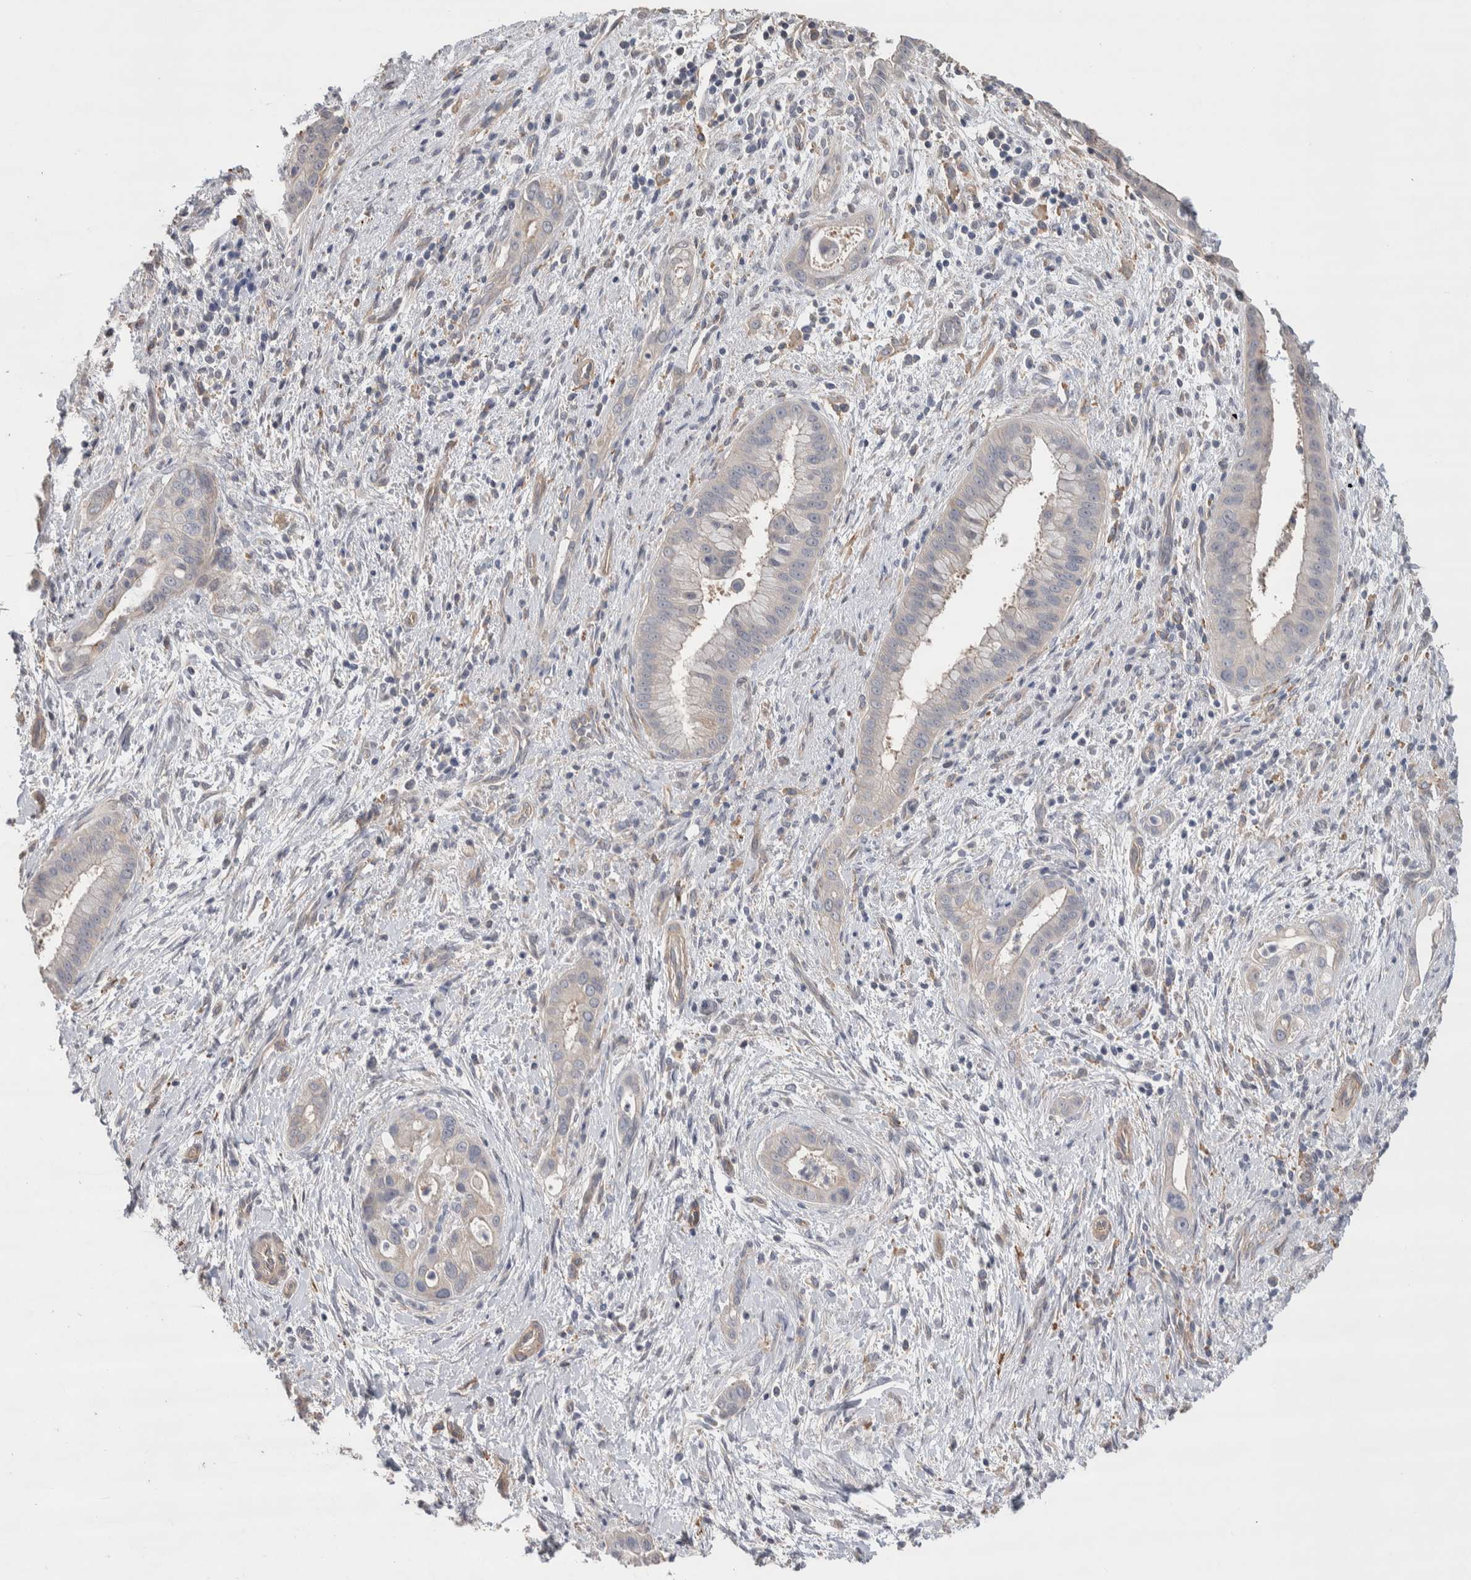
{"staining": {"intensity": "negative", "quantity": "none", "location": "none"}, "tissue": "liver cancer", "cell_type": "Tumor cells", "image_type": "cancer", "snomed": [{"axis": "morphology", "description": "Cholangiocarcinoma"}, {"axis": "topography", "description": "Liver"}], "caption": "DAB immunohistochemical staining of liver cancer exhibits no significant expression in tumor cells.", "gene": "GCNA", "patient": {"sex": "female", "age": 54}}